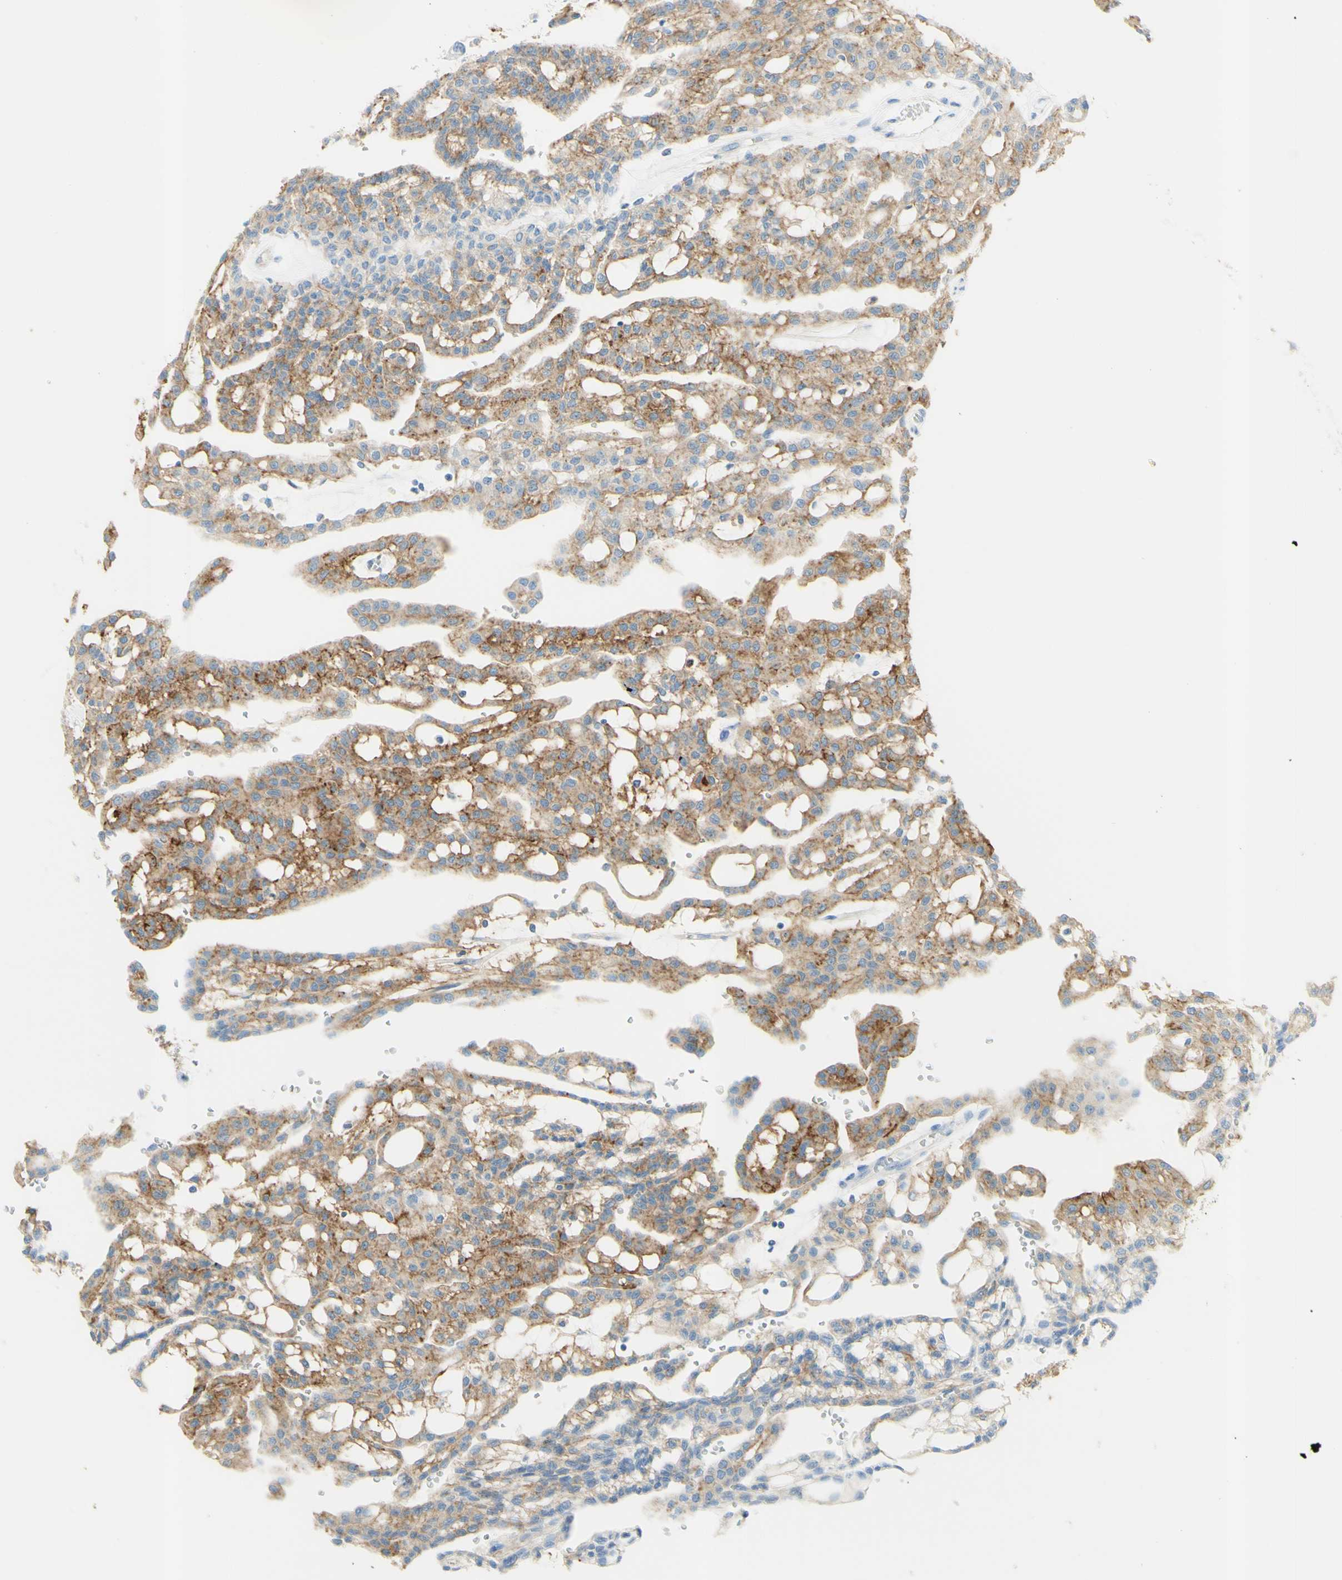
{"staining": {"intensity": "moderate", "quantity": "25%-75%", "location": "cytoplasmic/membranous"}, "tissue": "renal cancer", "cell_type": "Tumor cells", "image_type": "cancer", "snomed": [{"axis": "morphology", "description": "Adenocarcinoma, NOS"}, {"axis": "topography", "description": "Kidney"}], "caption": "Immunohistochemical staining of human adenocarcinoma (renal) demonstrates medium levels of moderate cytoplasmic/membranous protein positivity in approximately 25%-75% of tumor cells. (DAB (3,3'-diaminobenzidine) IHC with brightfield microscopy, high magnification).", "gene": "TSPAN1", "patient": {"sex": "male", "age": 63}}